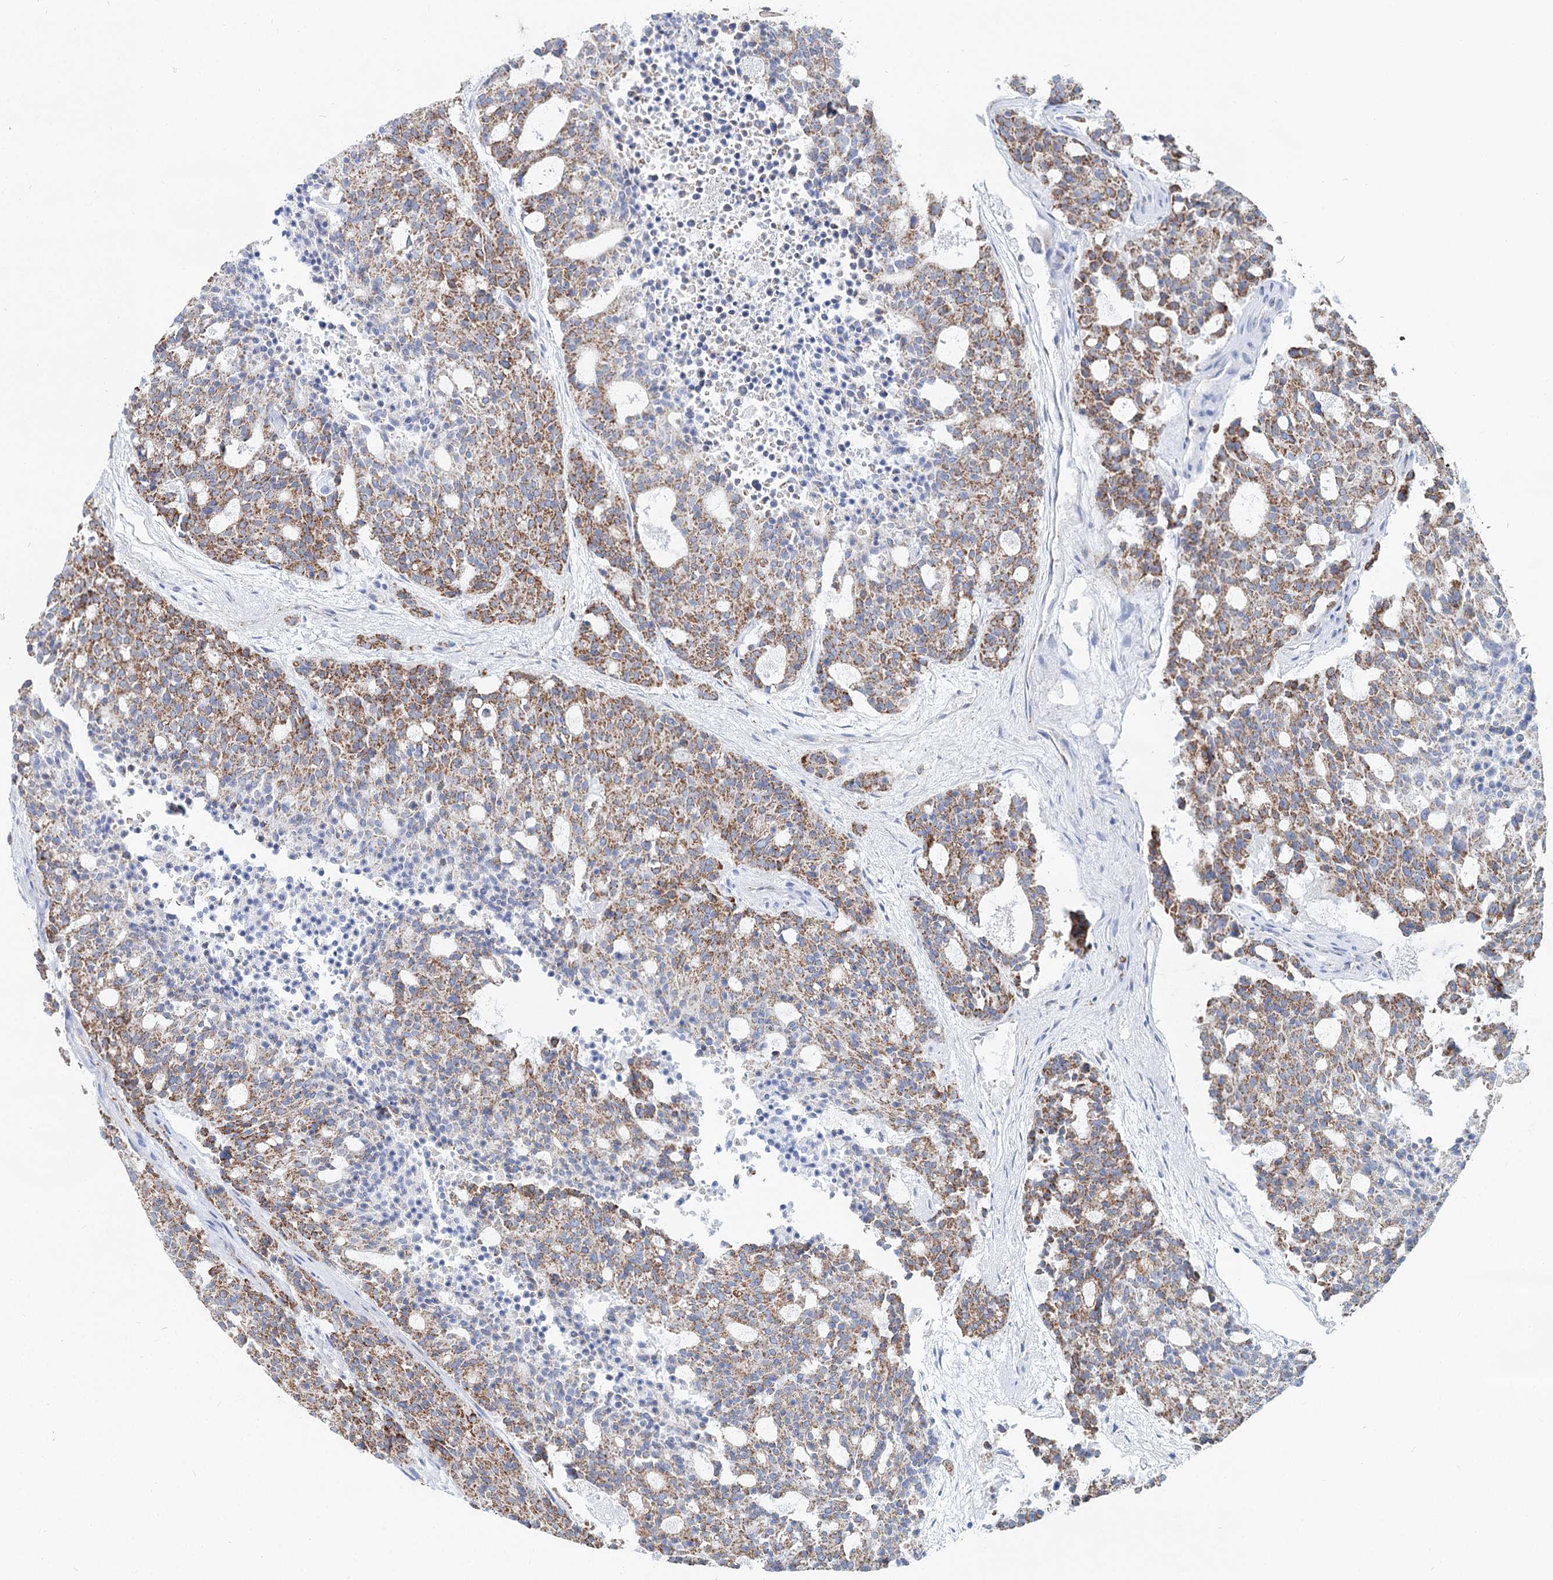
{"staining": {"intensity": "moderate", "quantity": ">75%", "location": "cytoplasmic/membranous"}, "tissue": "carcinoid", "cell_type": "Tumor cells", "image_type": "cancer", "snomed": [{"axis": "morphology", "description": "Carcinoid, malignant, NOS"}, {"axis": "topography", "description": "Pancreas"}], "caption": "IHC photomicrograph of neoplastic tissue: human malignant carcinoid stained using immunohistochemistry displays medium levels of moderate protein expression localized specifically in the cytoplasmic/membranous of tumor cells, appearing as a cytoplasmic/membranous brown color.", "gene": "MCCC2", "patient": {"sex": "female", "age": 54}}